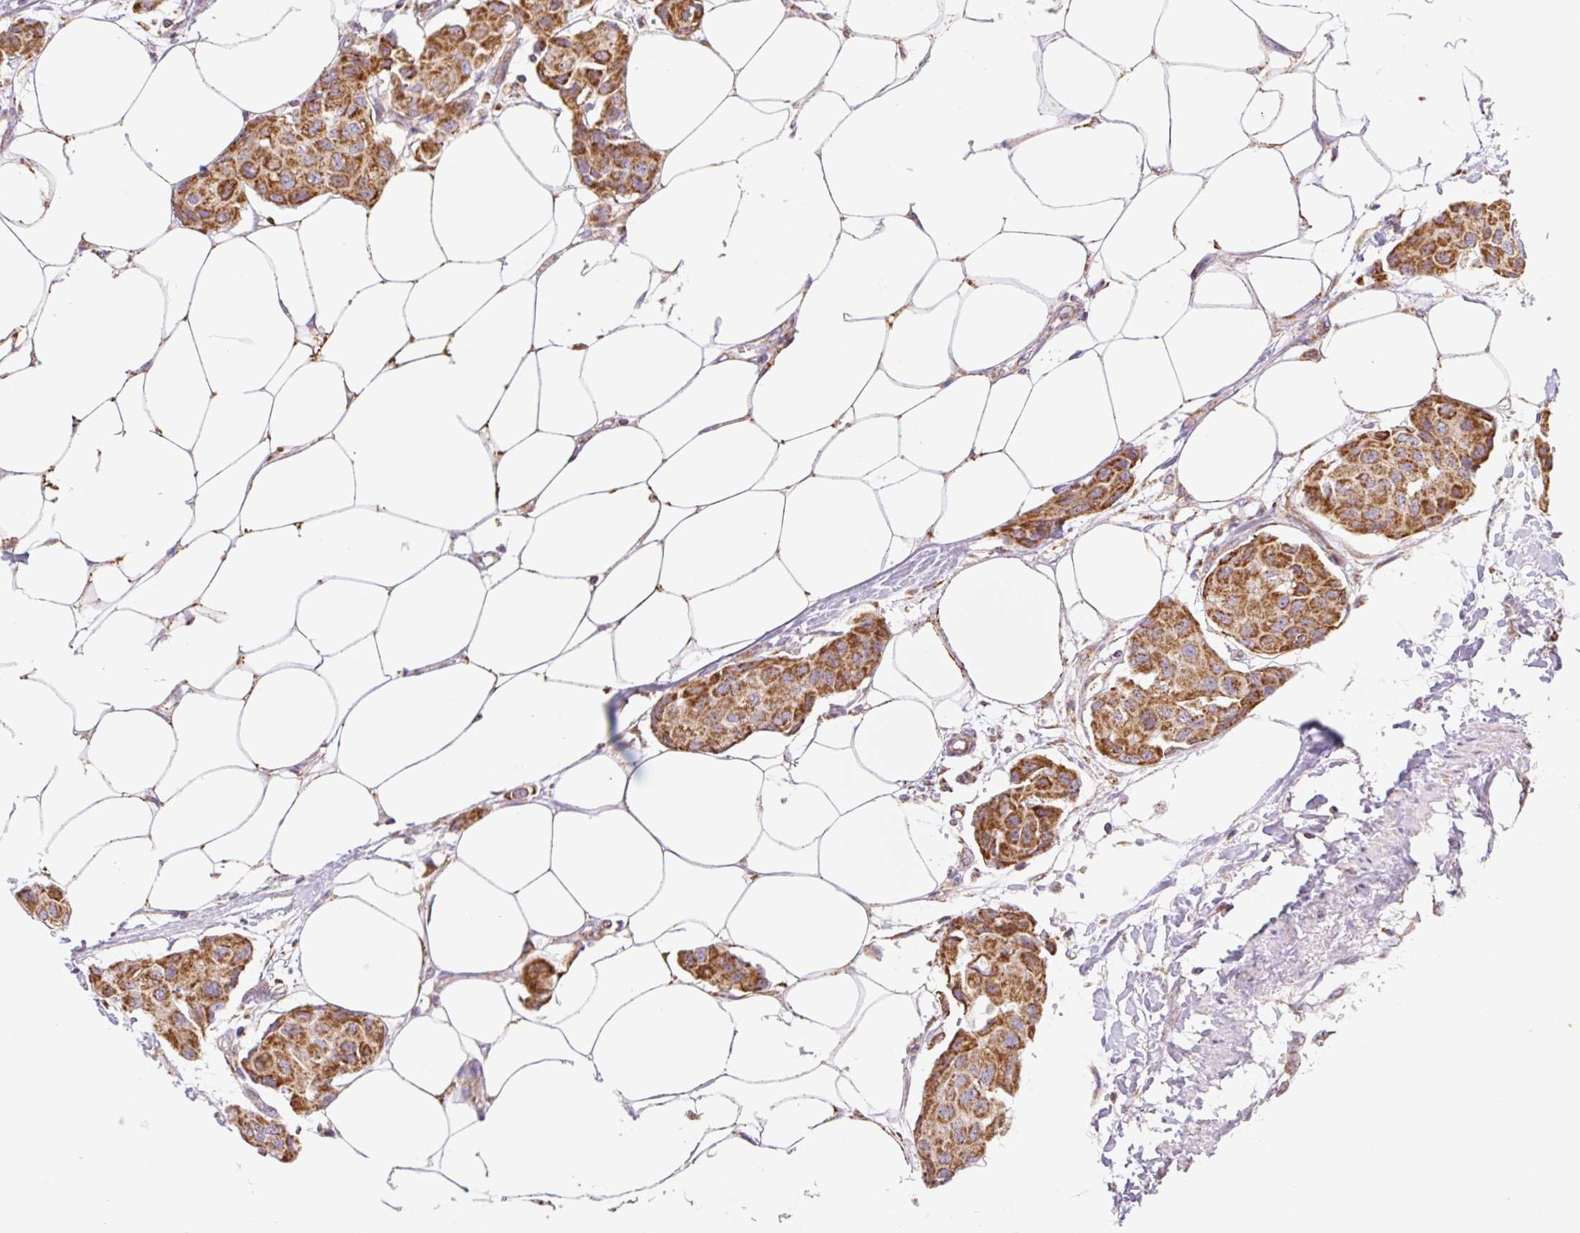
{"staining": {"intensity": "strong", "quantity": ">75%", "location": "cytoplasmic/membranous"}, "tissue": "breast cancer", "cell_type": "Tumor cells", "image_type": "cancer", "snomed": [{"axis": "morphology", "description": "Duct carcinoma"}, {"axis": "topography", "description": "Breast"}, {"axis": "topography", "description": "Lymph node"}], "caption": "Tumor cells demonstrate high levels of strong cytoplasmic/membranous positivity in about >75% of cells in breast cancer.", "gene": "GOSR2", "patient": {"sex": "female", "age": 80}}